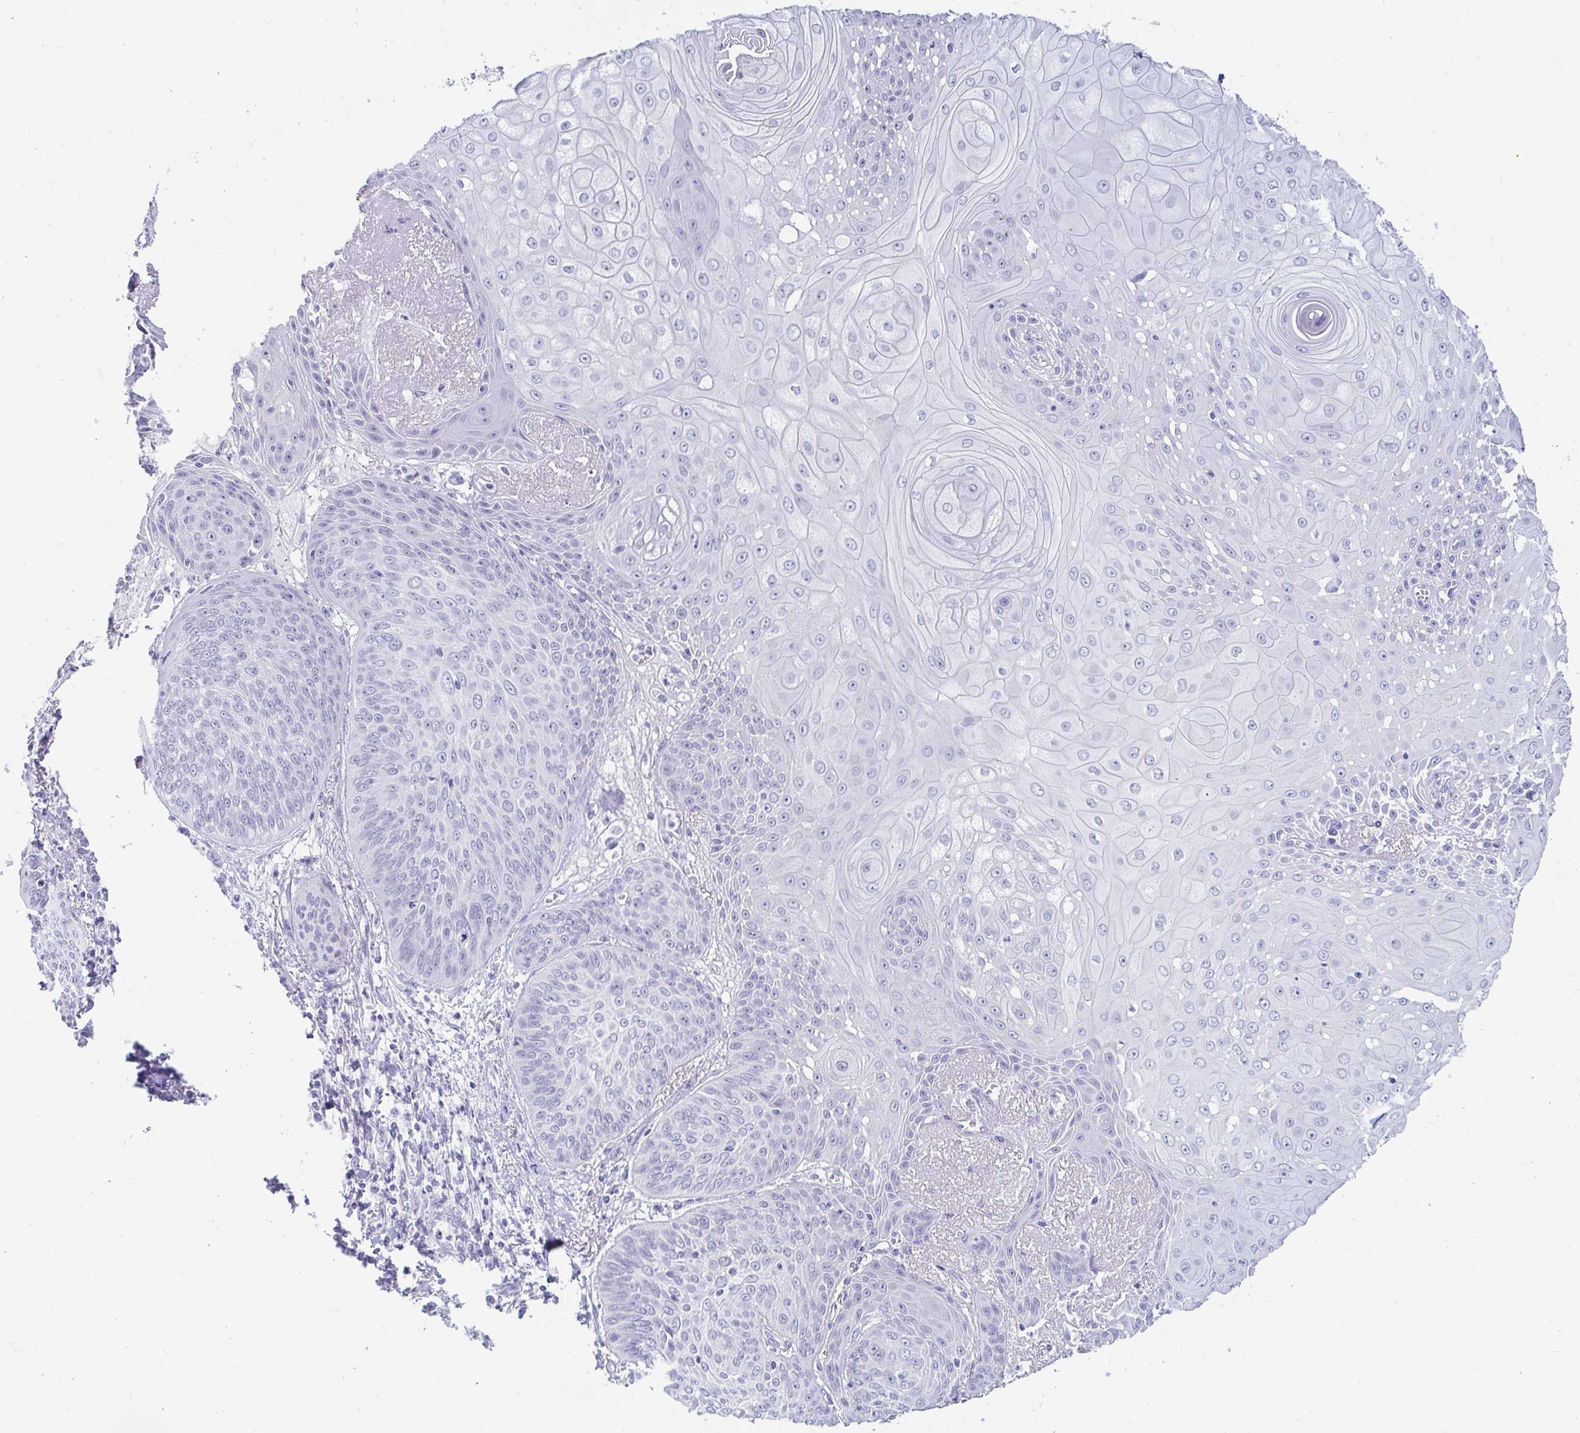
{"staining": {"intensity": "negative", "quantity": "none", "location": "none"}, "tissue": "lung cancer", "cell_type": "Tumor cells", "image_type": "cancer", "snomed": [{"axis": "morphology", "description": "Squamous cell carcinoma, NOS"}, {"axis": "topography", "description": "Lung"}], "caption": "DAB immunohistochemical staining of lung cancer shows no significant expression in tumor cells.", "gene": "OR10K1", "patient": {"sex": "male", "age": 74}}